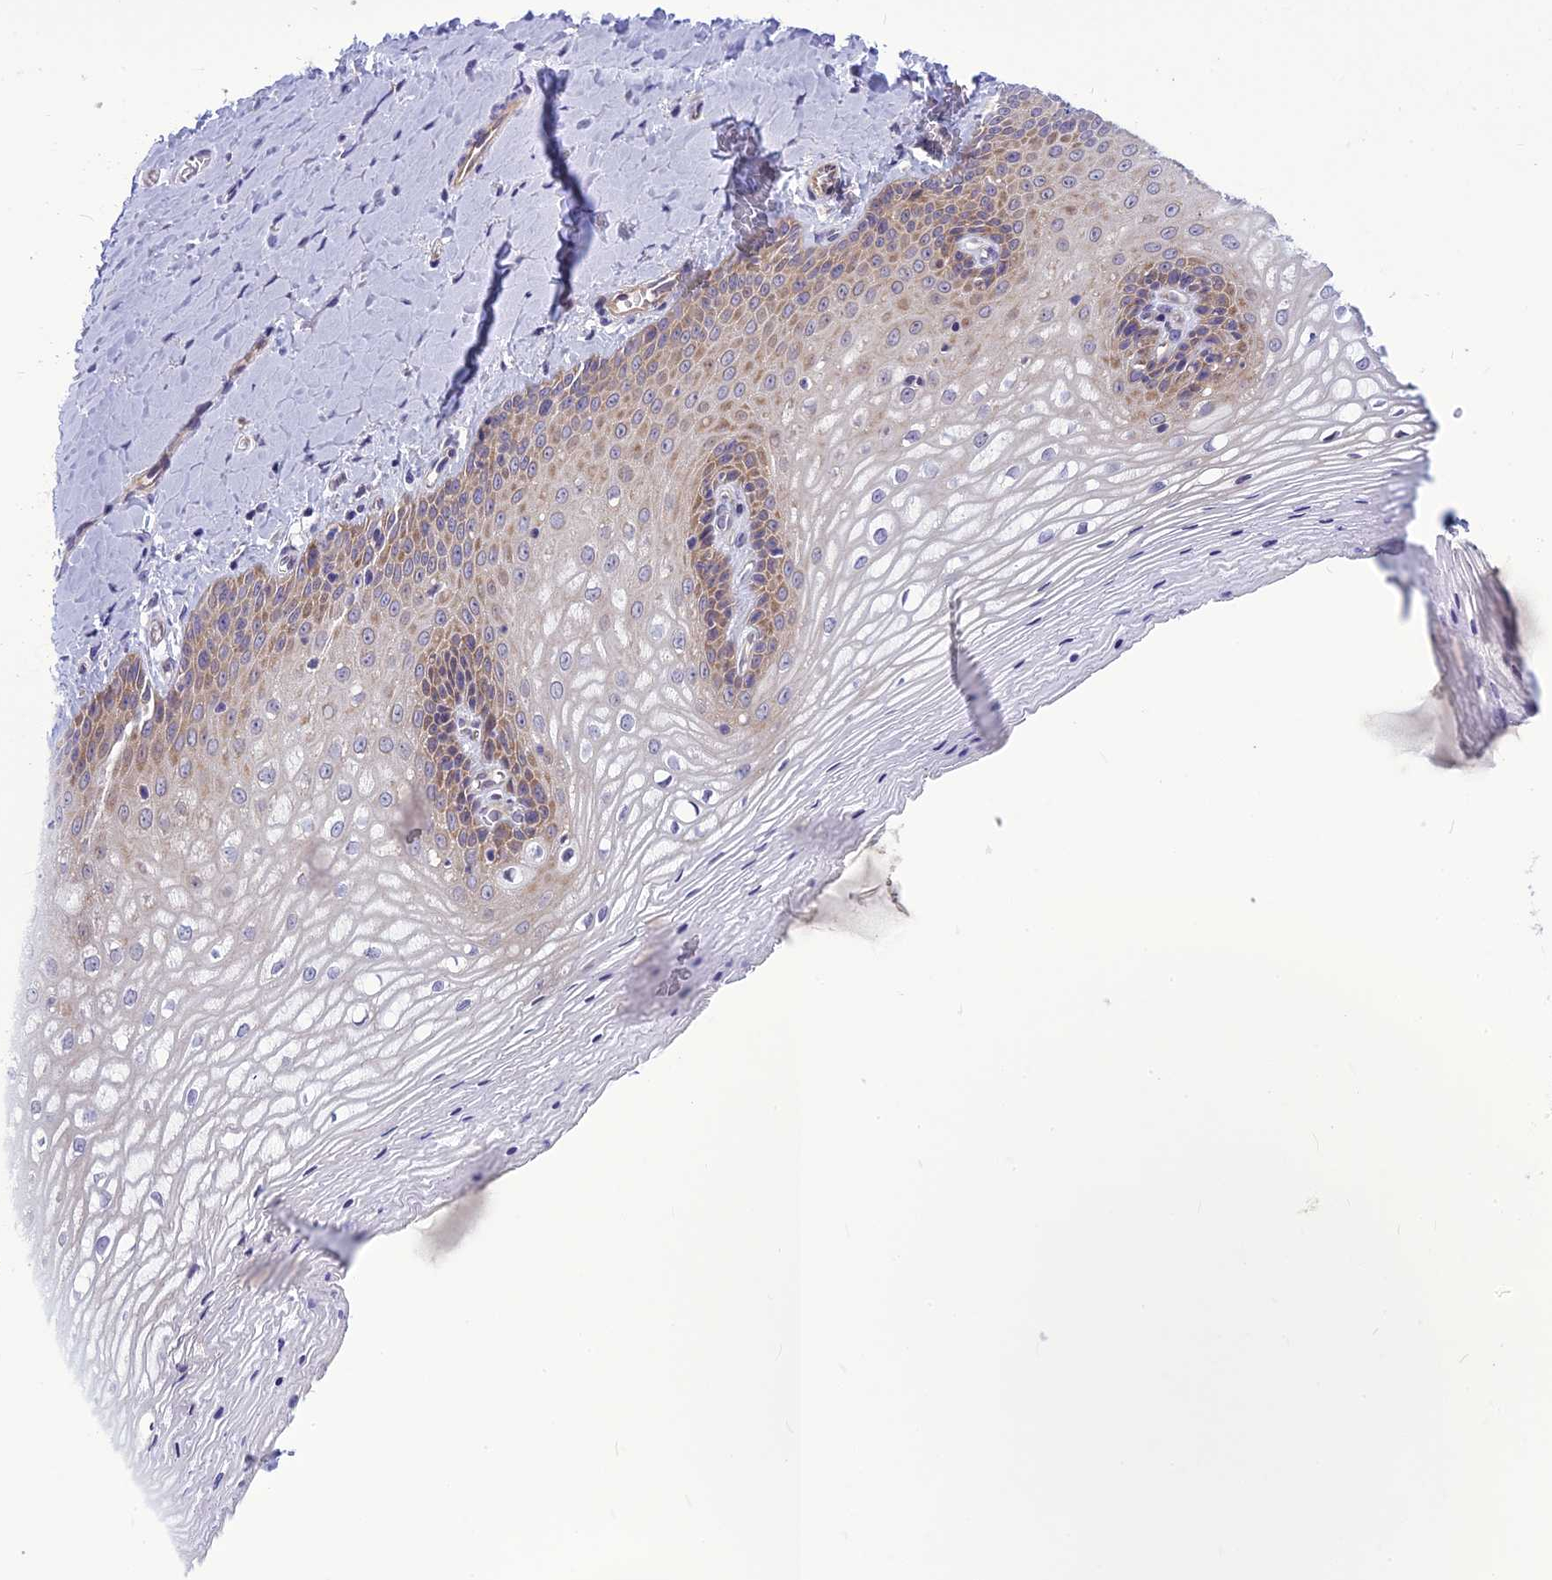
{"staining": {"intensity": "moderate", "quantity": "<25%", "location": "cytoplasmic/membranous"}, "tissue": "vagina", "cell_type": "Squamous epithelial cells", "image_type": "normal", "snomed": [{"axis": "morphology", "description": "Normal tissue, NOS"}, {"axis": "topography", "description": "Vagina"}], "caption": "Protein analysis of unremarkable vagina displays moderate cytoplasmic/membranous staining in about <25% of squamous epithelial cells.", "gene": "PSMF1", "patient": {"sex": "female", "age": 65}}